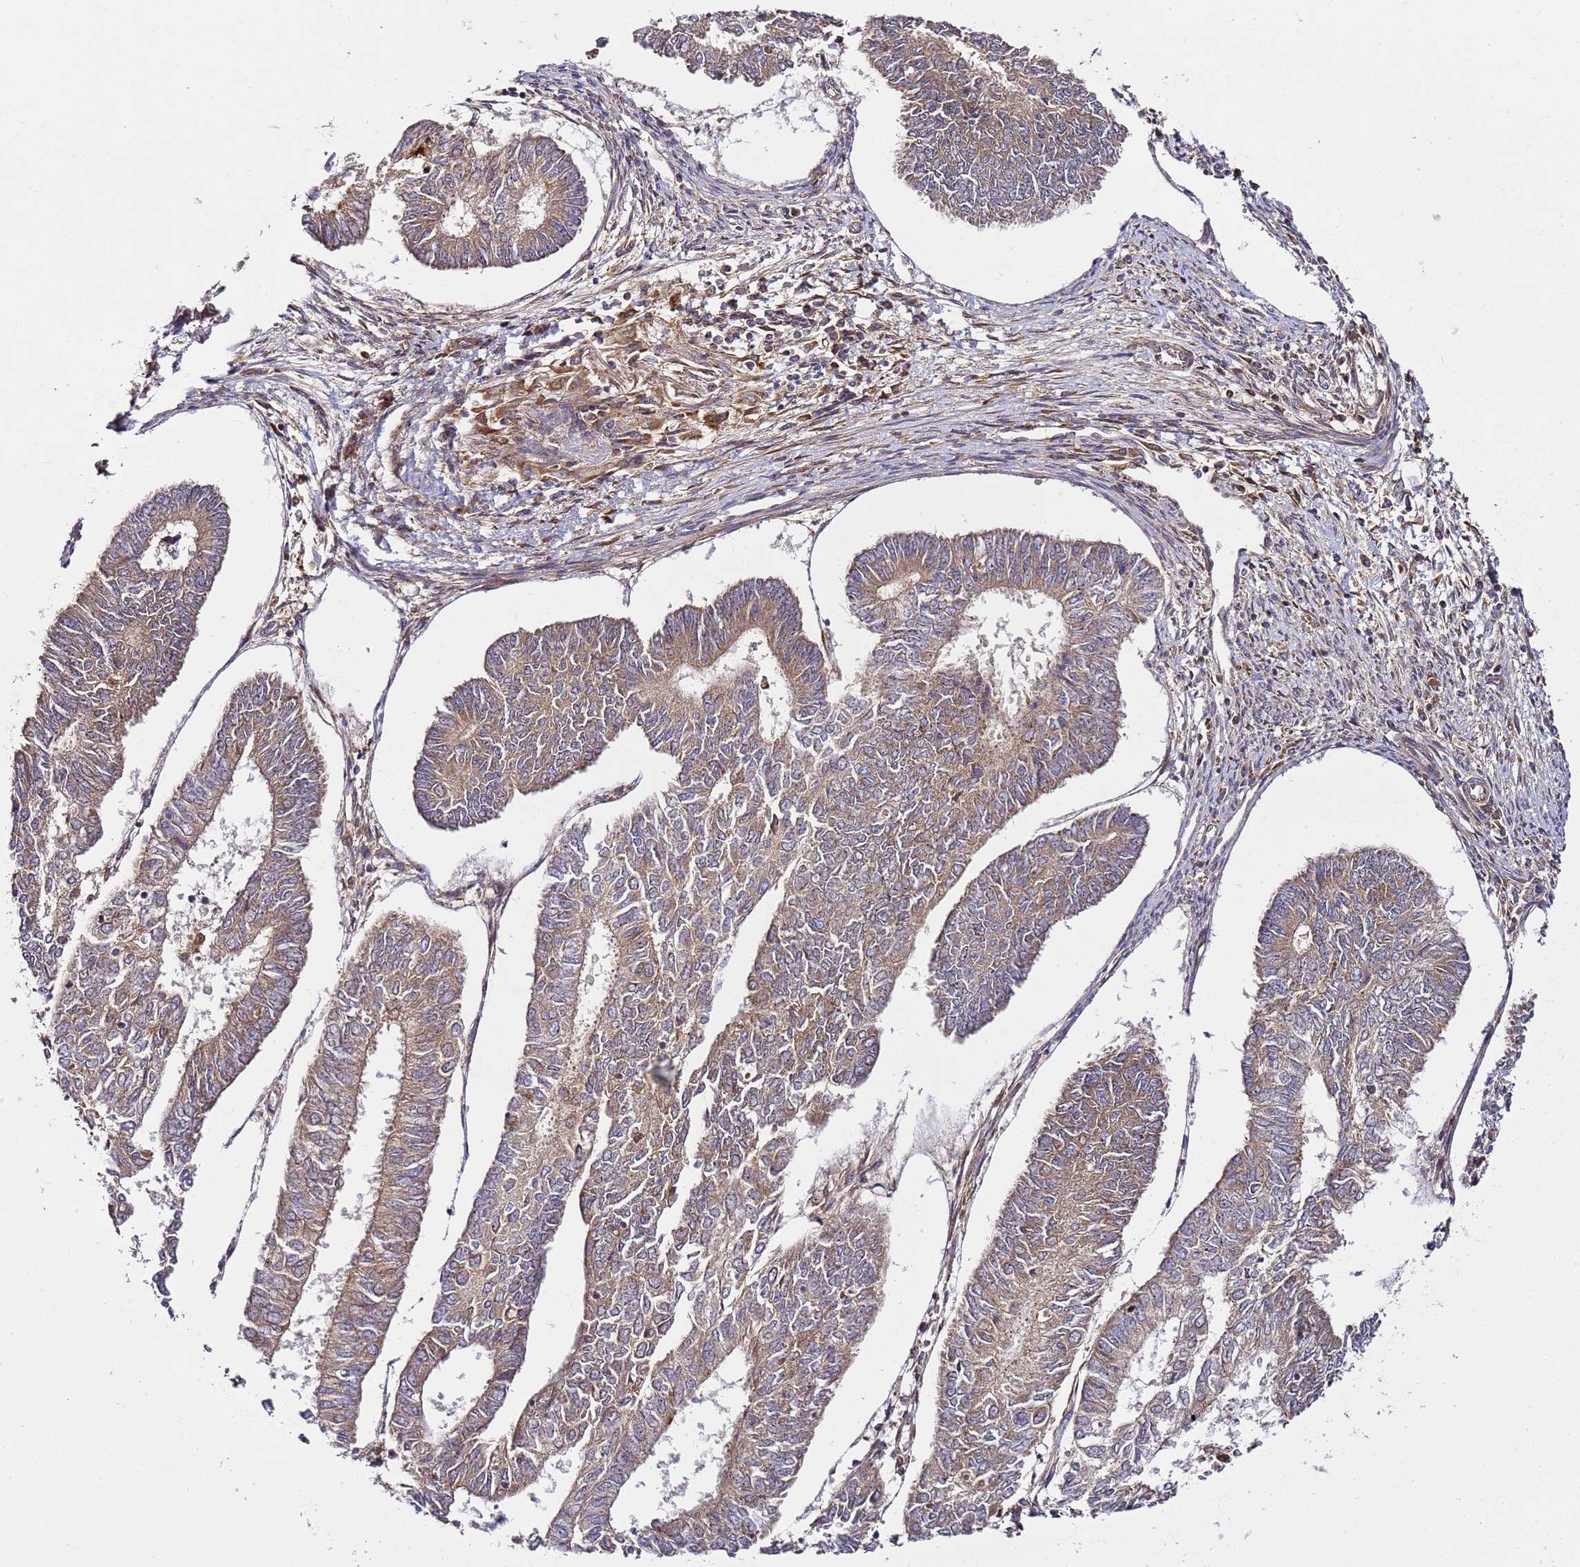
{"staining": {"intensity": "moderate", "quantity": ">75%", "location": "cytoplasmic/membranous"}, "tissue": "endometrial cancer", "cell_type": "Tumor cells", "image_type": "cancer", "snomed": [{"axis": "morphology", "description": "Adenocarcinoma, NOS"}, {"axis": "topography", "description": "Endometrium"}], "caption": "High-power microscopy captured an immunohistochemistry (IHC) image of endometrial cancer, revealing moderate cytoplasmic/membranous expression in approximately >75% of tumor cells.", "gene": "RASA3", "patient": {"sex": "female", "age": 68}}